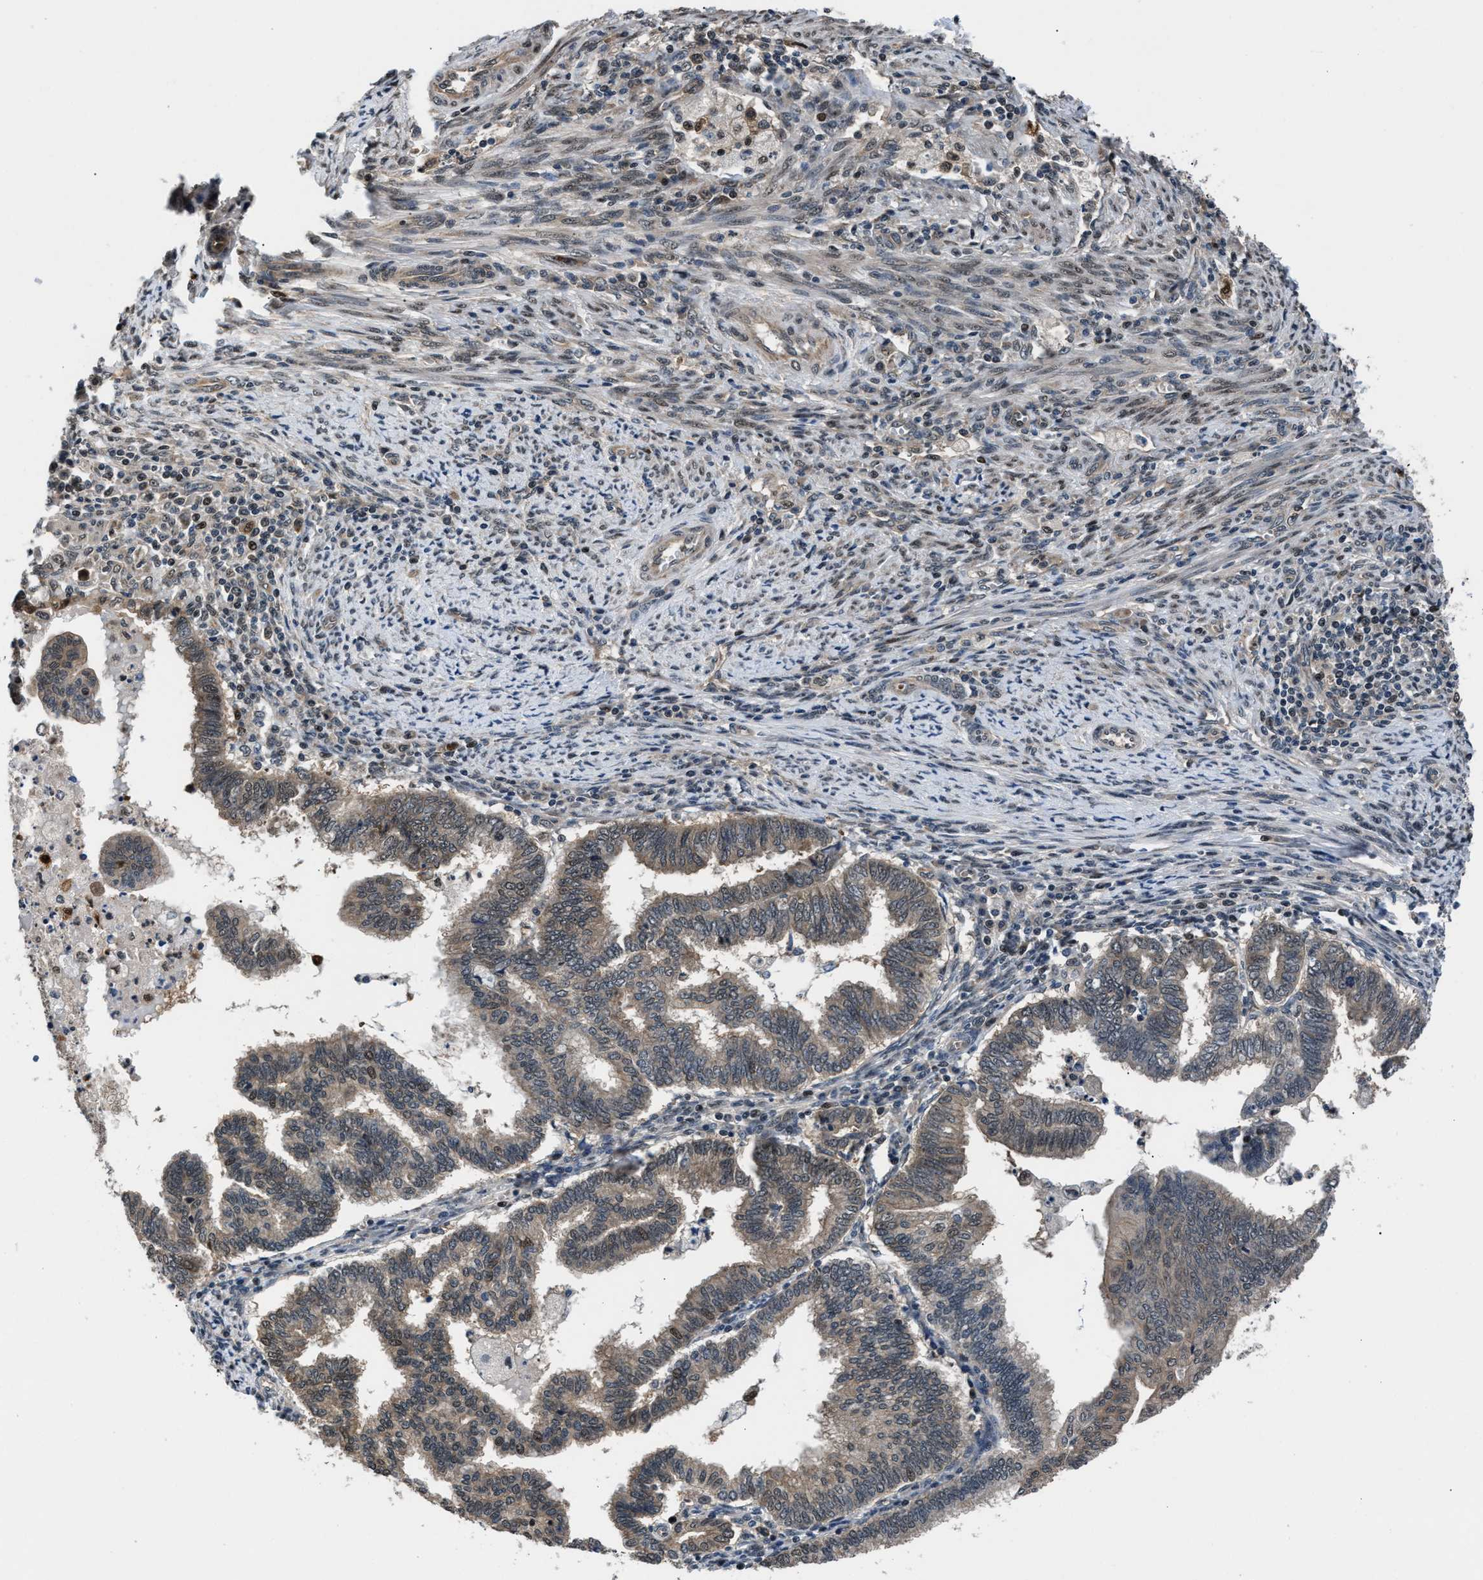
{"staining": {"intensity": "weak", "quantity": ">75%", "location": "cytoplasmic/membranous"}, "tissue": "endometrial cancer", "cell_type": "Tumor cells", "image_type": "cancer", "snomed": [{"axis": "morphology", "description": "Polyp, NOS"}, {"axis": "morphology", "description": "Adenocarcinoma, NOS"}, {"axis": "morphology", "description": "Adenoma, NOS"}, {"axis": "topography", "description": "Endometrium"}], "caption": "Protein analysis of endometrial cancer (polyp) tissue displays weak cytoplasmic/membranous expression in approximately >75% of tumor cells. The protein of interest is shown in brown color, while the nuclei are stained blue.", "gene": "RBM33", "patient": {"sex": "female", "age": 79}}